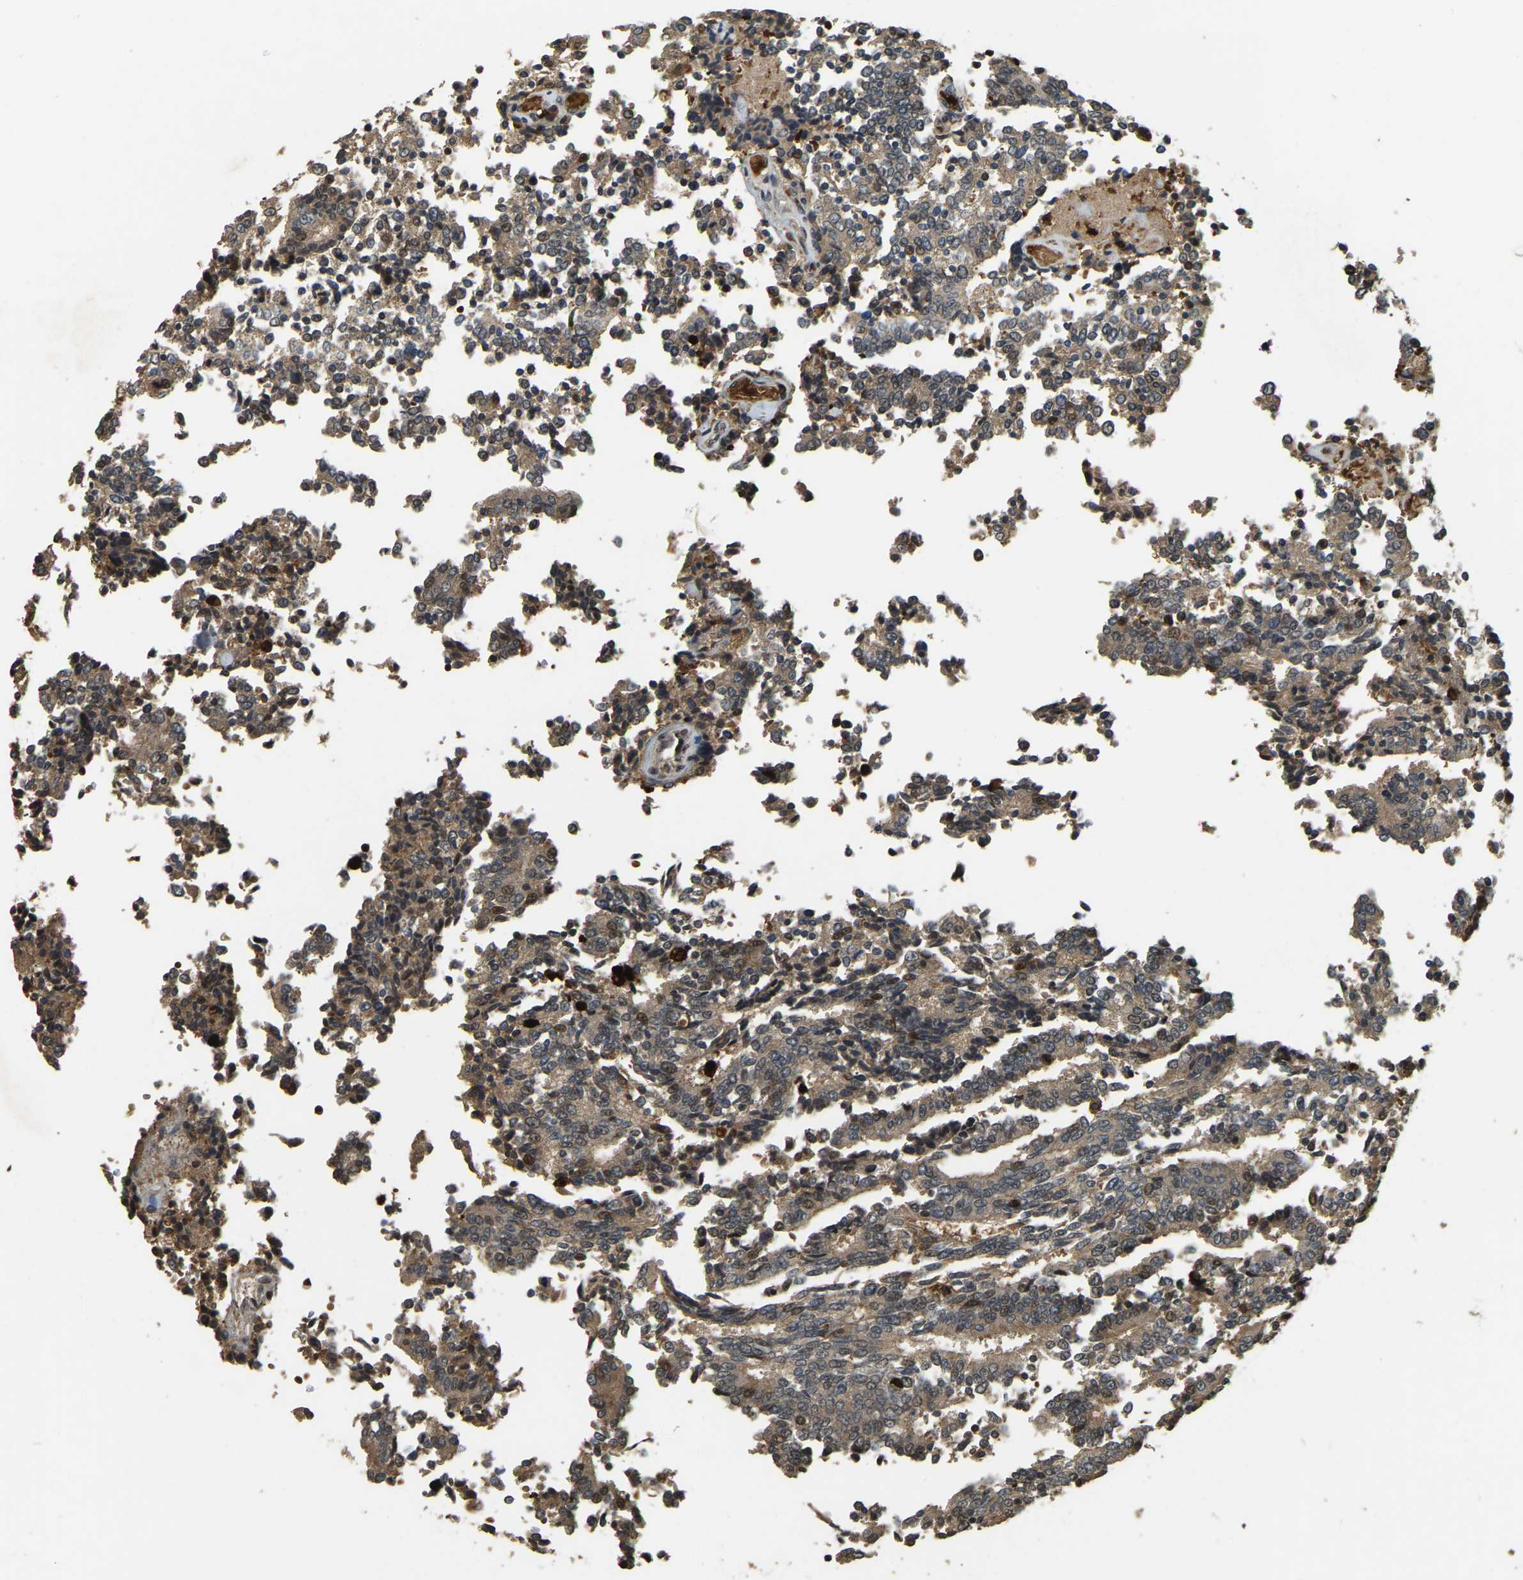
{"staining": {"intensity": "weak", "quantity": ">75%", "location": "cytoplasmic/membranous"}, "tissue": "prostate cancer", "cell_type": "Tumor cells", "image_type": "cancer", "snomed": [{"axis": "morphology", "description": "Normal tissue, NOS"}, {"axis": "morphology", "description": "Adenocarcinoma, High grade"}, {"axis": "topography", "description": "Prostate"}, {"axis": "topography", "description": "Seminal veicle"}], "caption": "Immunohistochemical staining of human prostate high-grade adenocarcinoma displays low levels of weak cytoplasmic/membranous expression in about >75% of tumor cells.", "gene": "RNF141", "patient": {"sex": "male", "age": 55}}